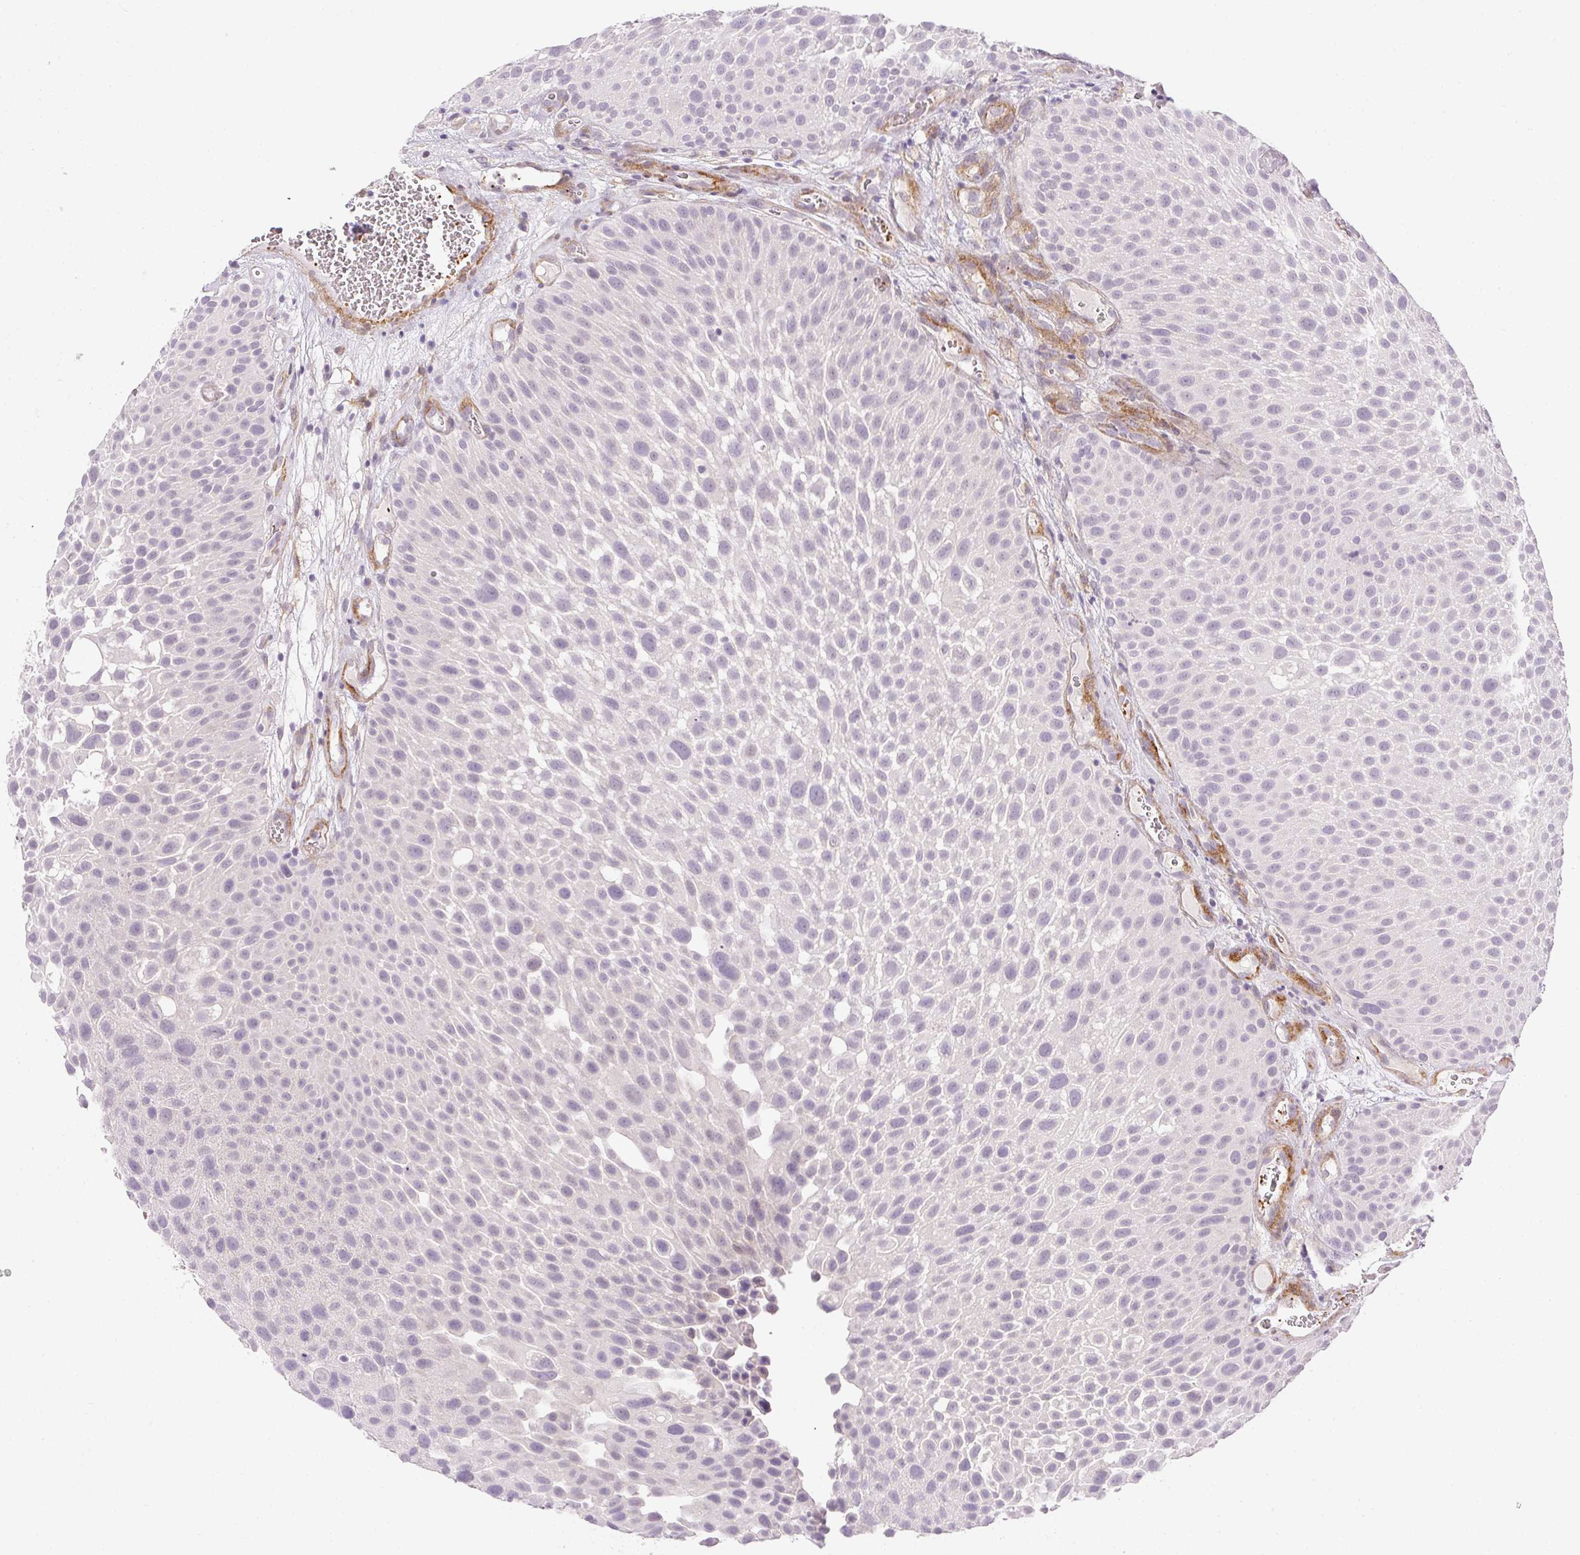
{"staining": {"intensity": "negative", "quantity": "none", "location": "none"}, "tissue": "urothelial cancer", "cell_type": "Tumor cells", "image_type": "cancer", "snomed": [{"axis": "morphology", "description": "Urothelial carcinoma, Low grade"}, {"axis": "topography", "description": "Urinary bladder"}], "caption": "Tumor cells are negative for protein expression in human urothelial carcinoma (low-grade).", "gene": "PRL", "patient": {"sex": "male", "age": 72}}